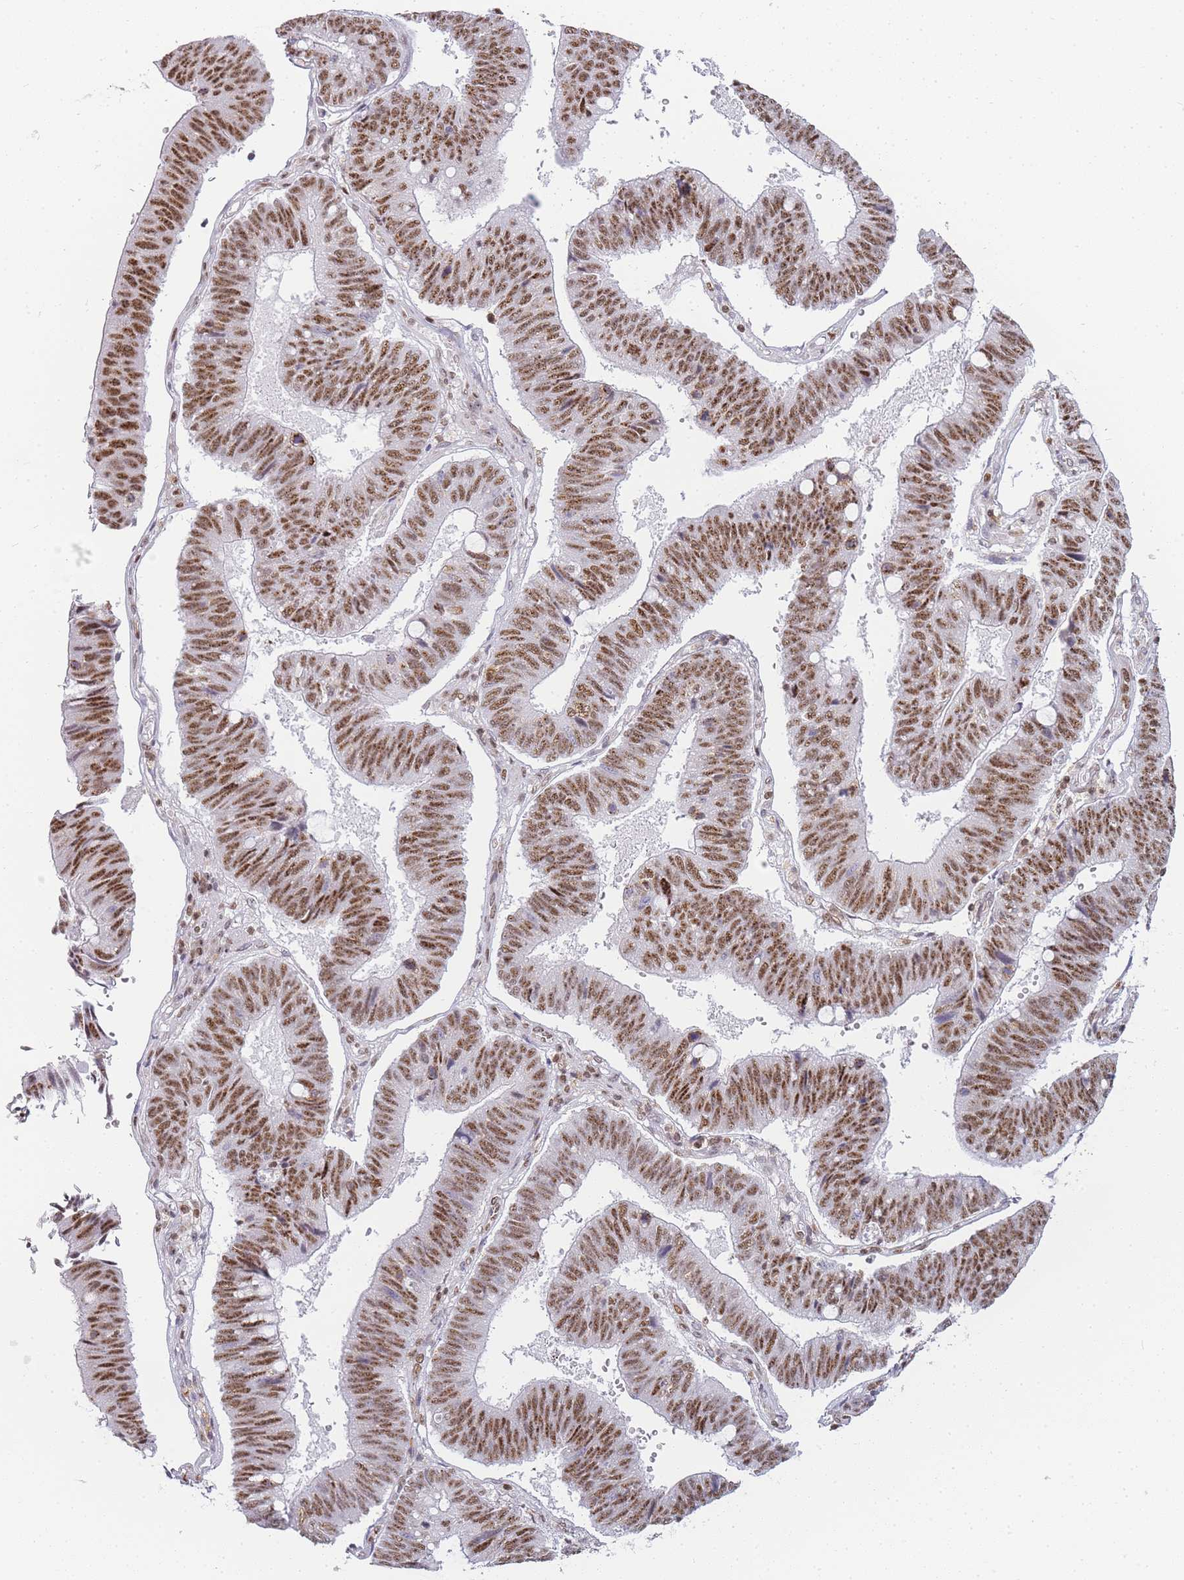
{"staining": {"intensity": "moderate", "quantity": ">75%", "location": "nuclear"}, "tissue": "stomach cancer", "cell_type": "Tumor cells", "image_type": "cancer", "snomed": [{"axis": "morphology", "description": "Adenocarcinoma, NOS"}, {"axis": "topography", "description": "Stomach"}], "caption": "IHC photomicrograph of neoplastic tissue: human stomach adenocarcinoma stained using immunohistochemistry shows medium levels of moderate protein expression localized specifically in the nuclear of tumor cells, appearing as a nuclear brown color.", "gene": "JAKMIP1", "patient": {"sex": "male", "age": 59}}